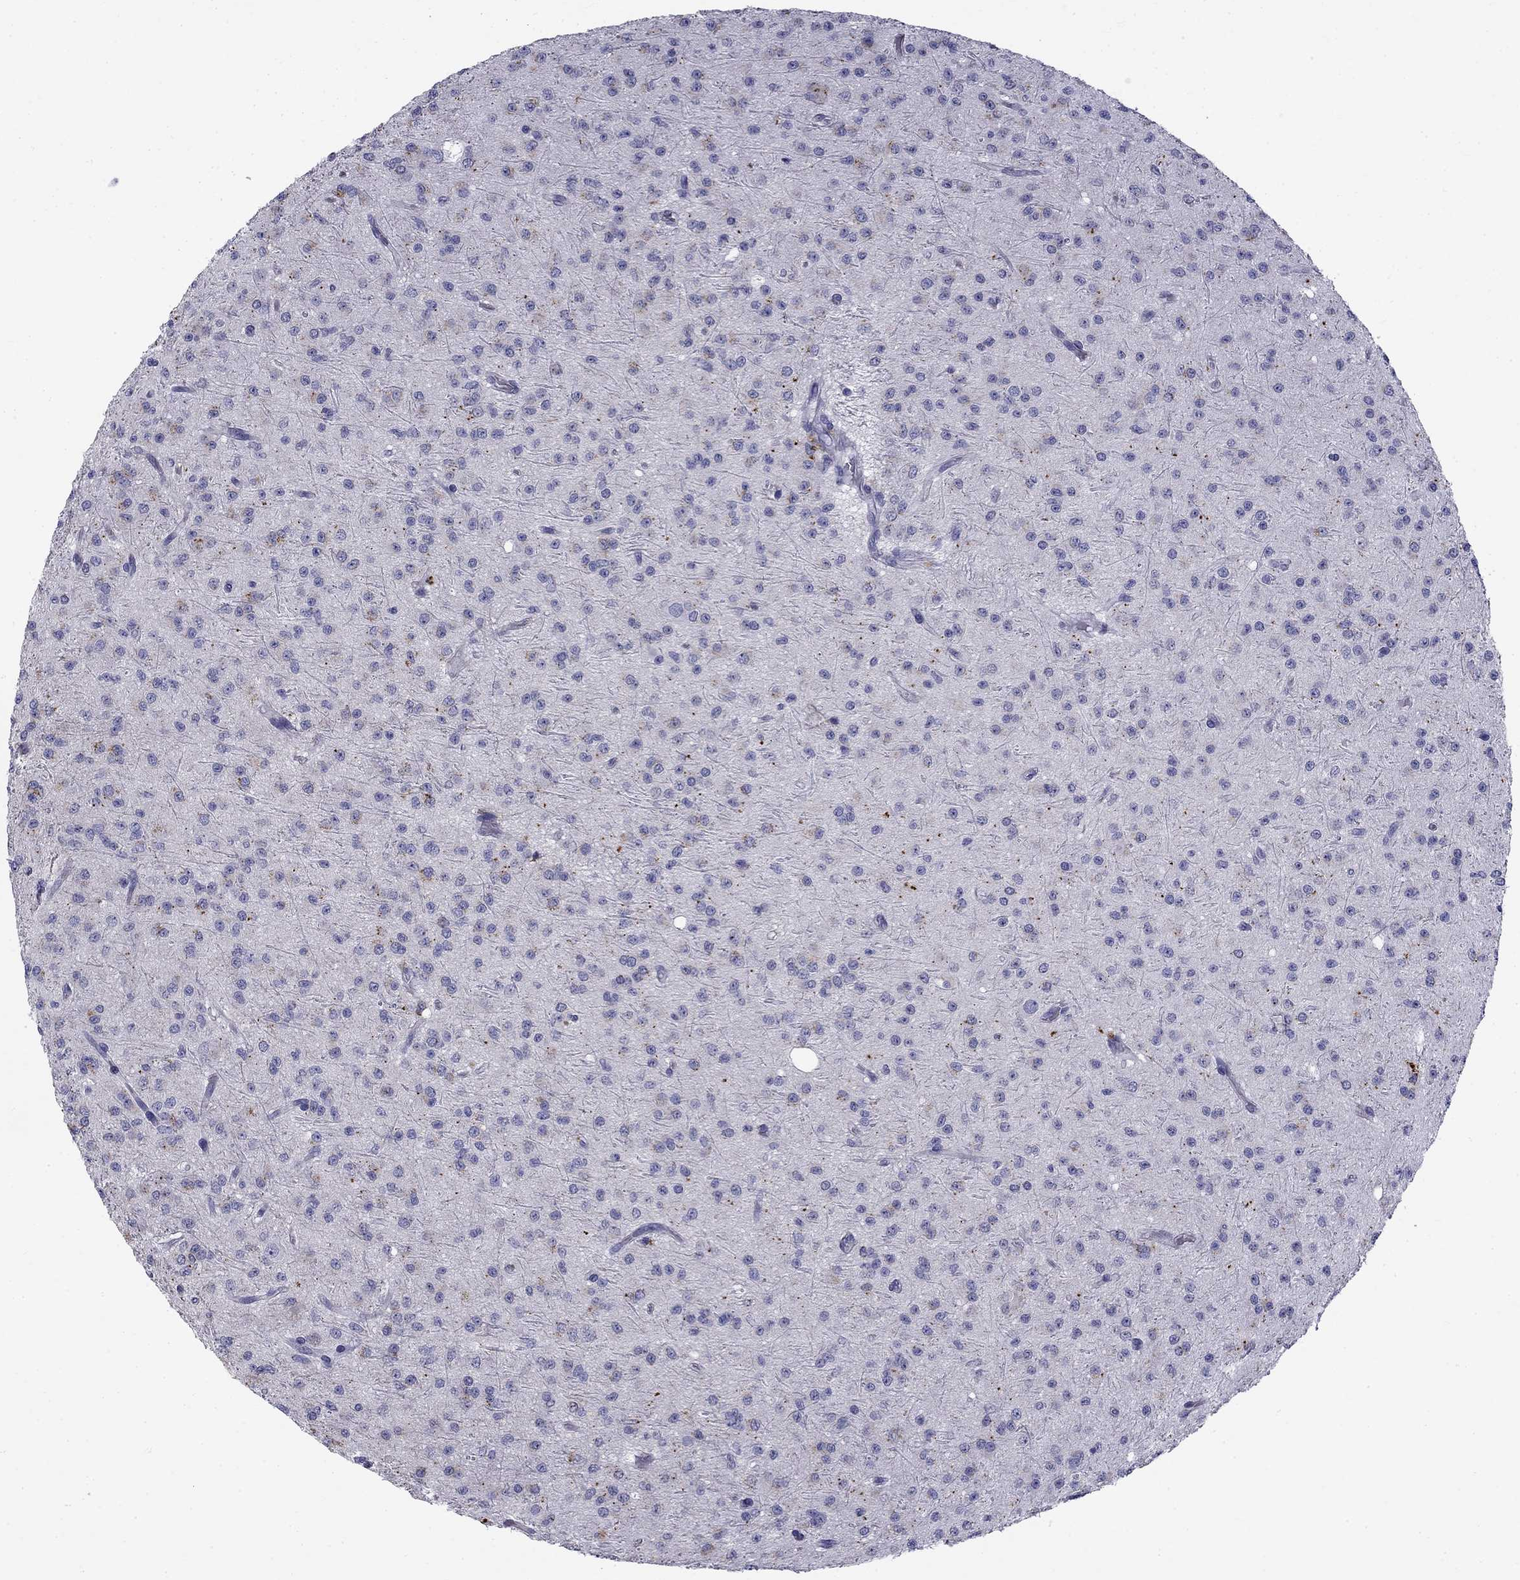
{"staining": {"intensity": "negative", "quantity": "none", "location": "none"}, "tissue": "glioma", "cell_type": "Tumor cells", "image_type": "cancer", "snomed": [{"axis": "morphology", "description": "Glioma, malignant, Low grade"}, {"axis": "topography", "description": "Brain"}], "caption": "The IHC image has no significant staining in tumor cells of malignant low-grade glioma tissue. (Immunohistochemistry (ihc), brightfield microscopy, high magnification).", "gene": "CLPSL2", "patient": {"sex": "male", "age": 27}}